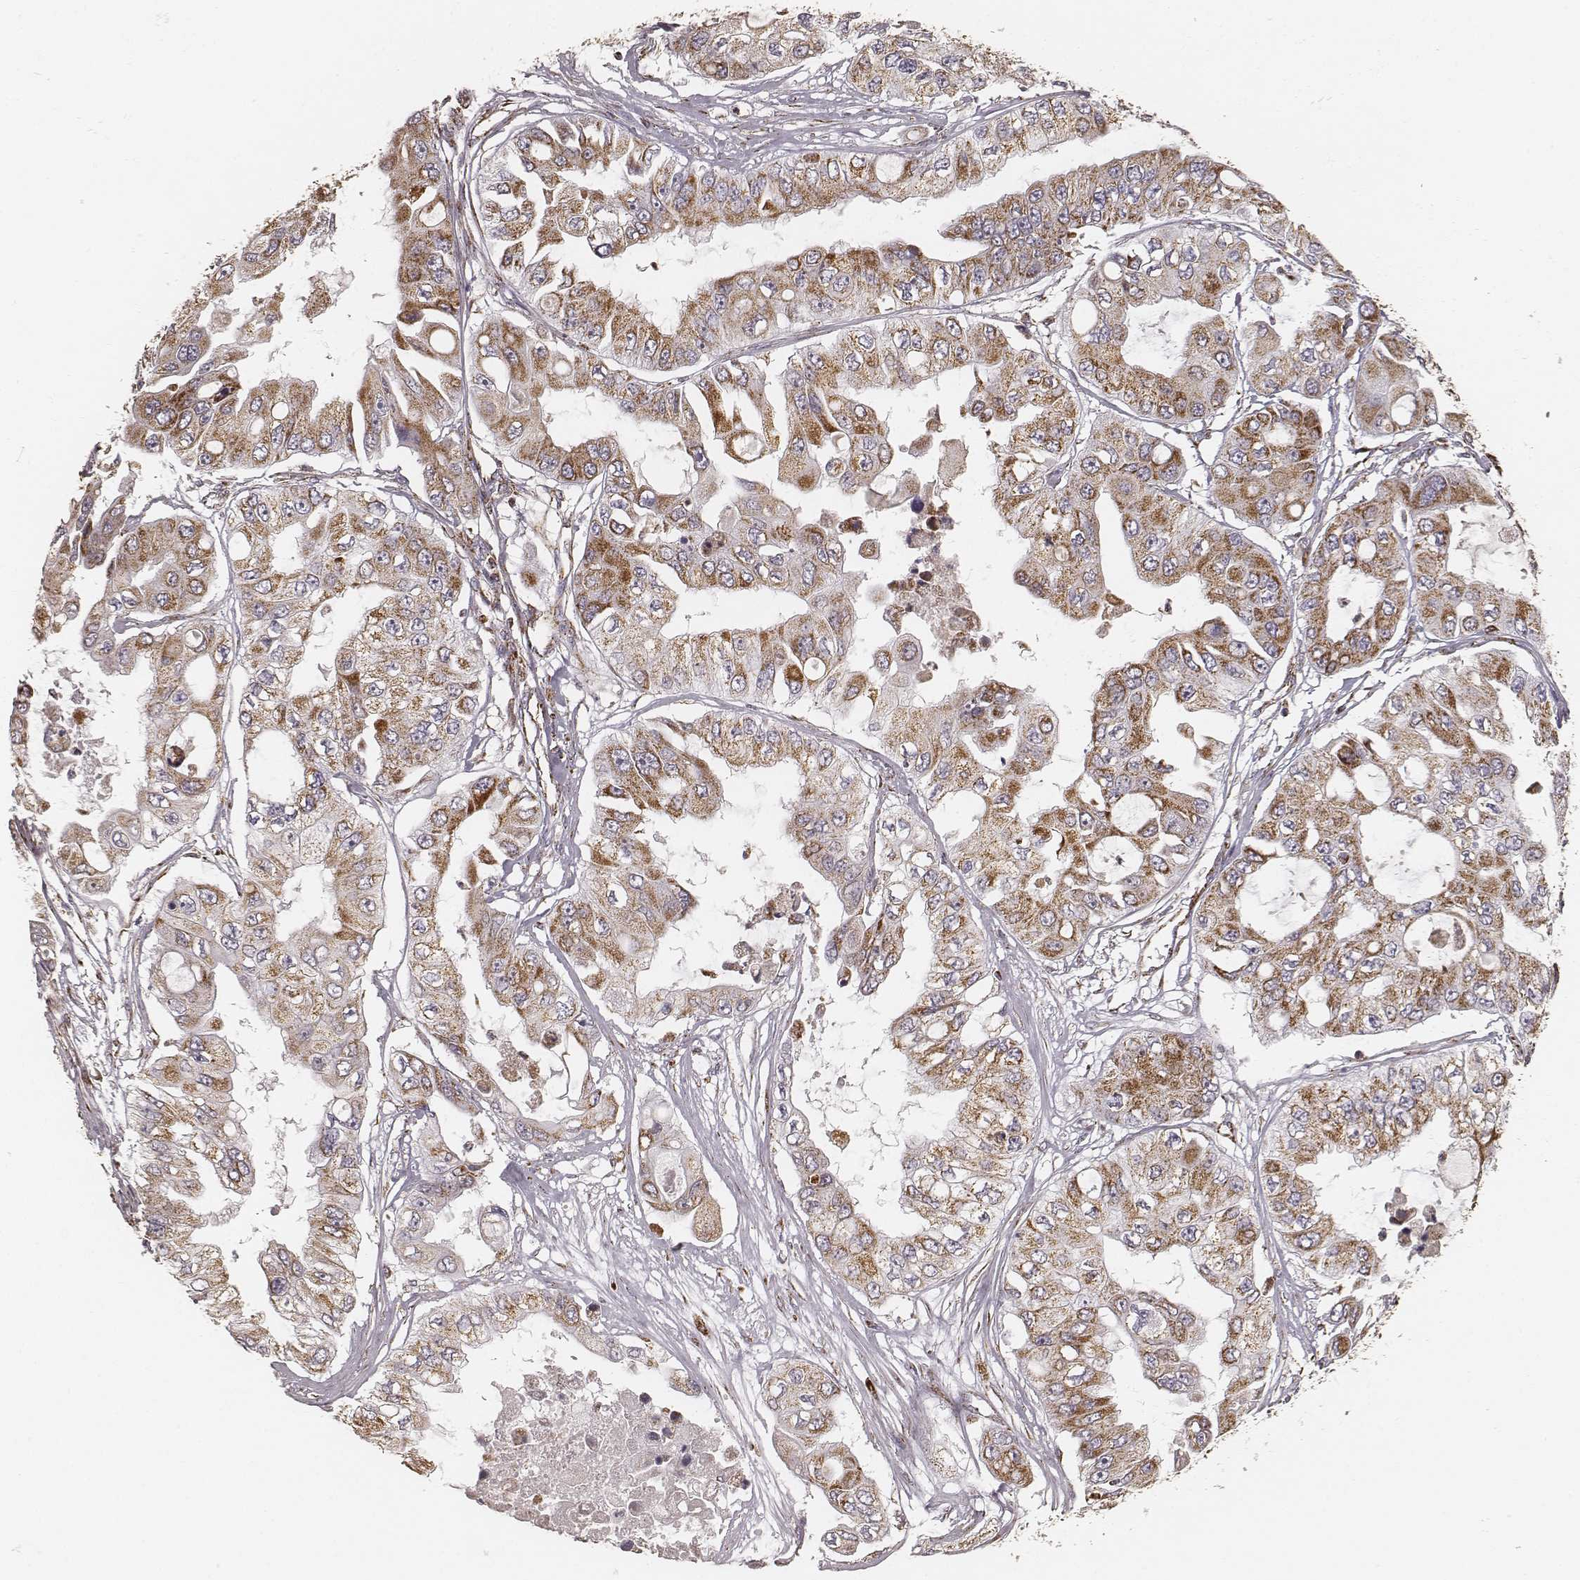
{"staining": {"intensity": "strong", "quantity": "<25%", "location": "cytoplasmic/membranous"}, "tissue": "ovarian cancer", "cell_type": "Tumor cells", "image_type": "cancer", "snomed": [{"axis": "morphology", "description": "Cystadenocarcinoma, serous, NOS"}, {"axis": "topography", "description": "Ovary"}], "caption": "Protein expression analysis of human serous cystadenocarcinoma (ovarian) reveals strong cytoplasmic/membranous staining in approximately <25% of tumor cells.", "gene": "CS", "patient": {"sex": "female", "age": 56}}